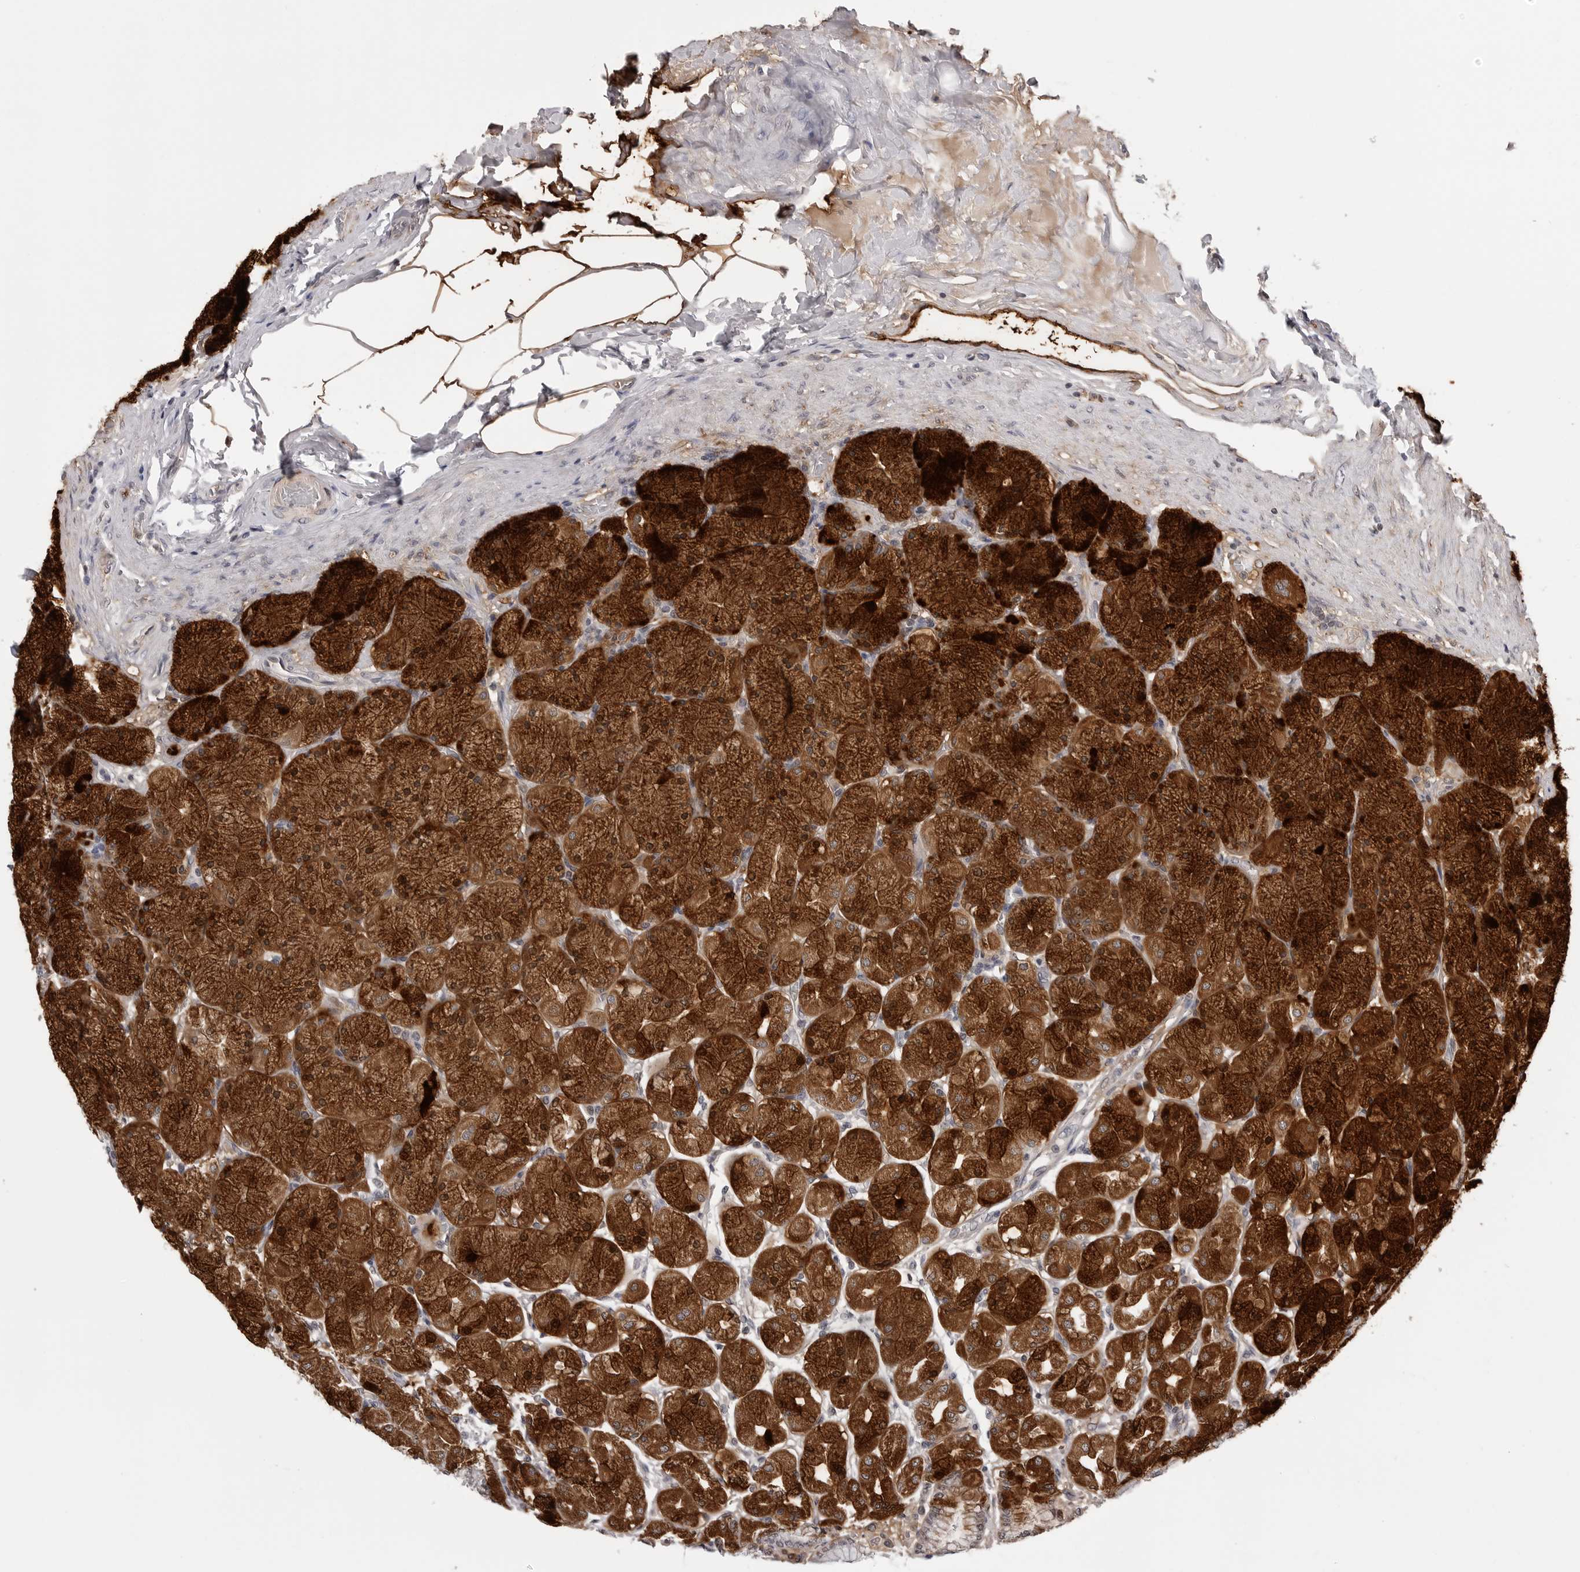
{"staining": {"intensity": "strong", "quantity": "25%-75%", "location": "cytoplasmic/membranous"}, "tissue": "stomach", "cell_type": "Glandular cells", "image_type": "normal", "snomed": [{"axis": "morphology", "description": "Normal tissue, NOS"}, {"axis": "topography", "description": "Stomach, upper"}], "caption": "The micrograph shows a brown stain indicating the presence of a protein in the cytoplasmic/membranous of glandular cells in stomach.", "gene": "CDK20", "patient": {"sex": "female", "age": 56}}